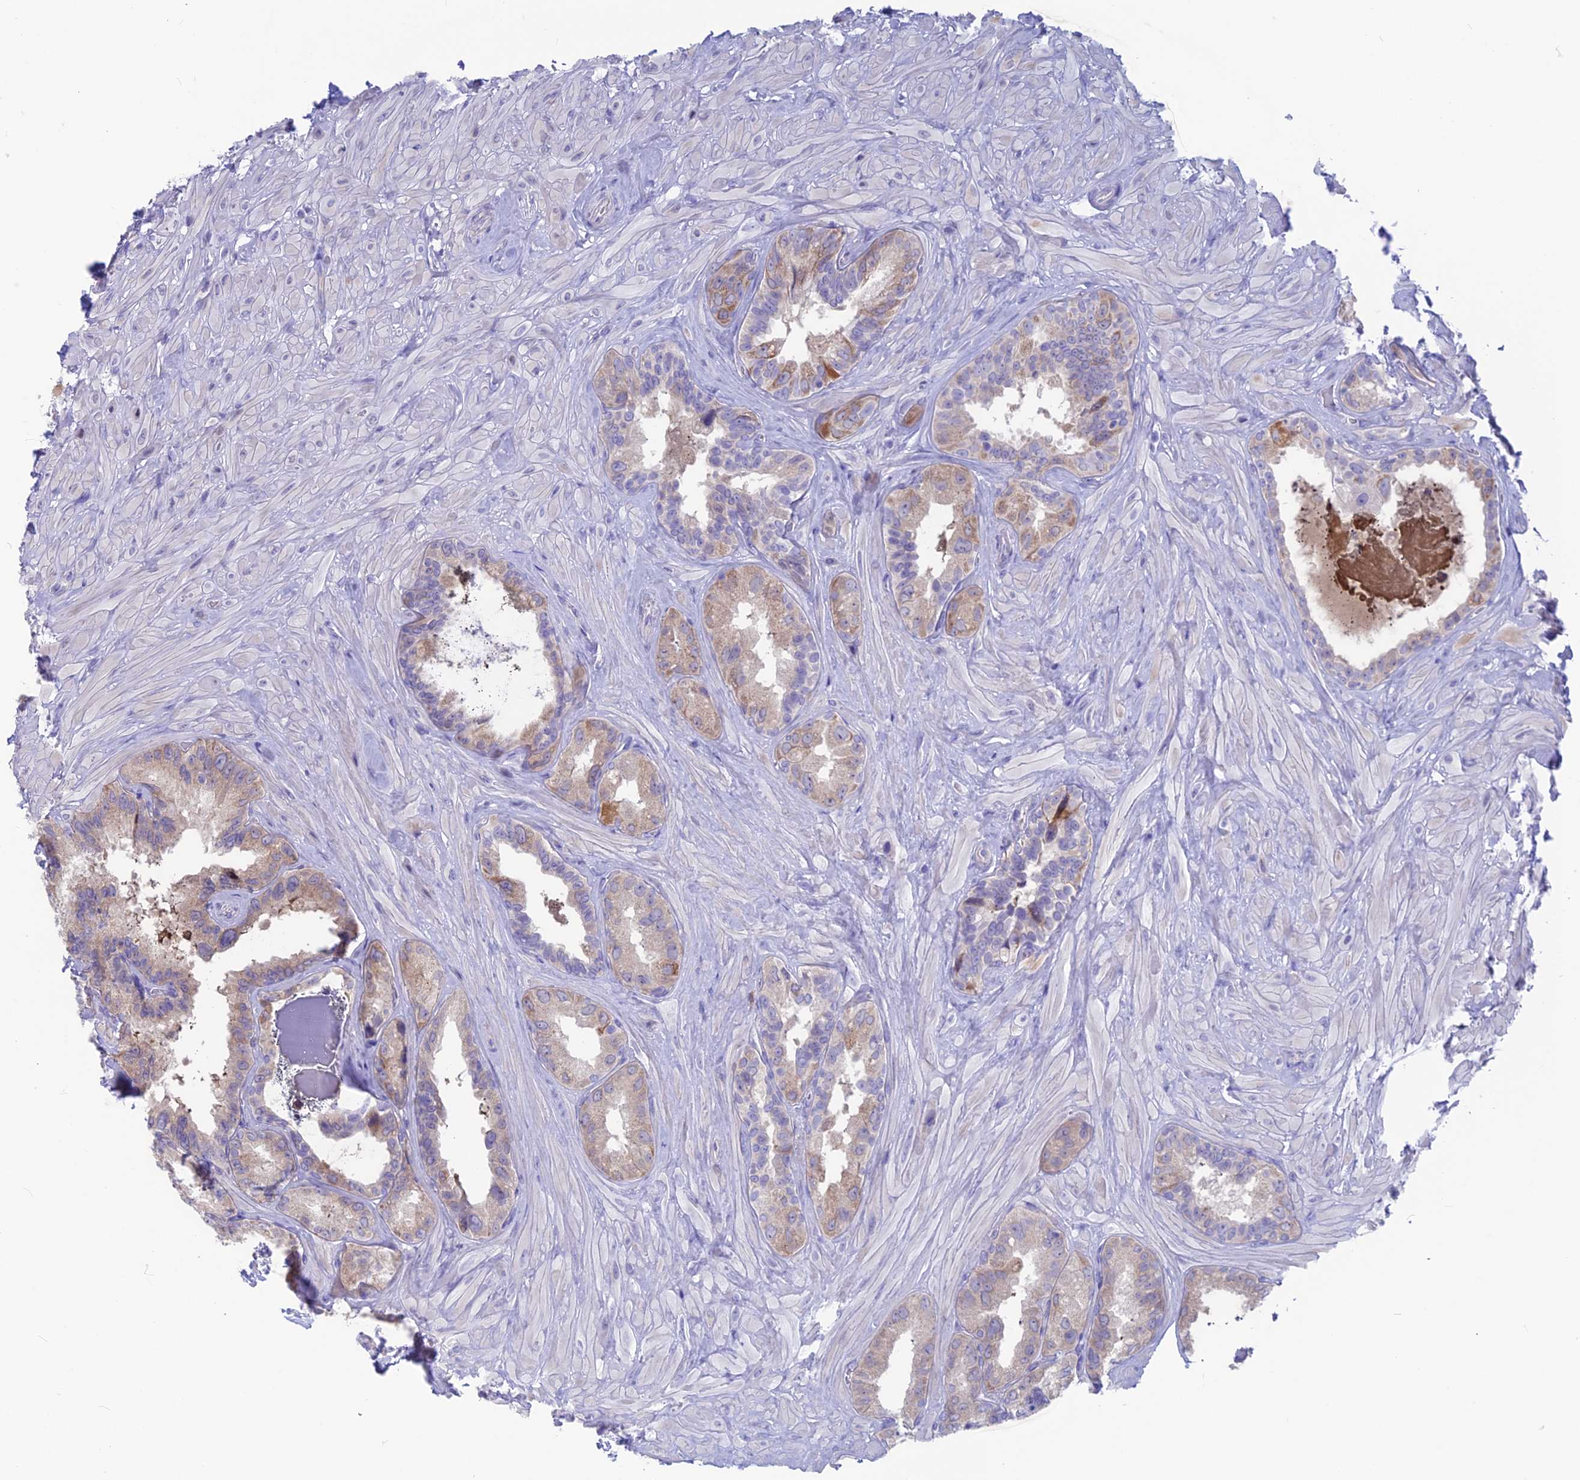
{"staining": {"intensity": "weak", "quantity": "<25%", "location": "cytoplasmic/membranous"}, "tissue": "seminal vesicle", "cell_type": "Glandular cells", "image_type": "normal", "snomed": [{"axis": "morphology", "description": "Normal tissue, NOS"}, {"axis": "topography", "description": "Seminal veicle"}, {"axis": "topography", "description": "Peripheral nerve tissue"}], "caption": "Glandular cells show no significant protein staining in benign seminal vesicle.", "gene": "SNTN", "patient": {"sex": "male", "age": 67}}